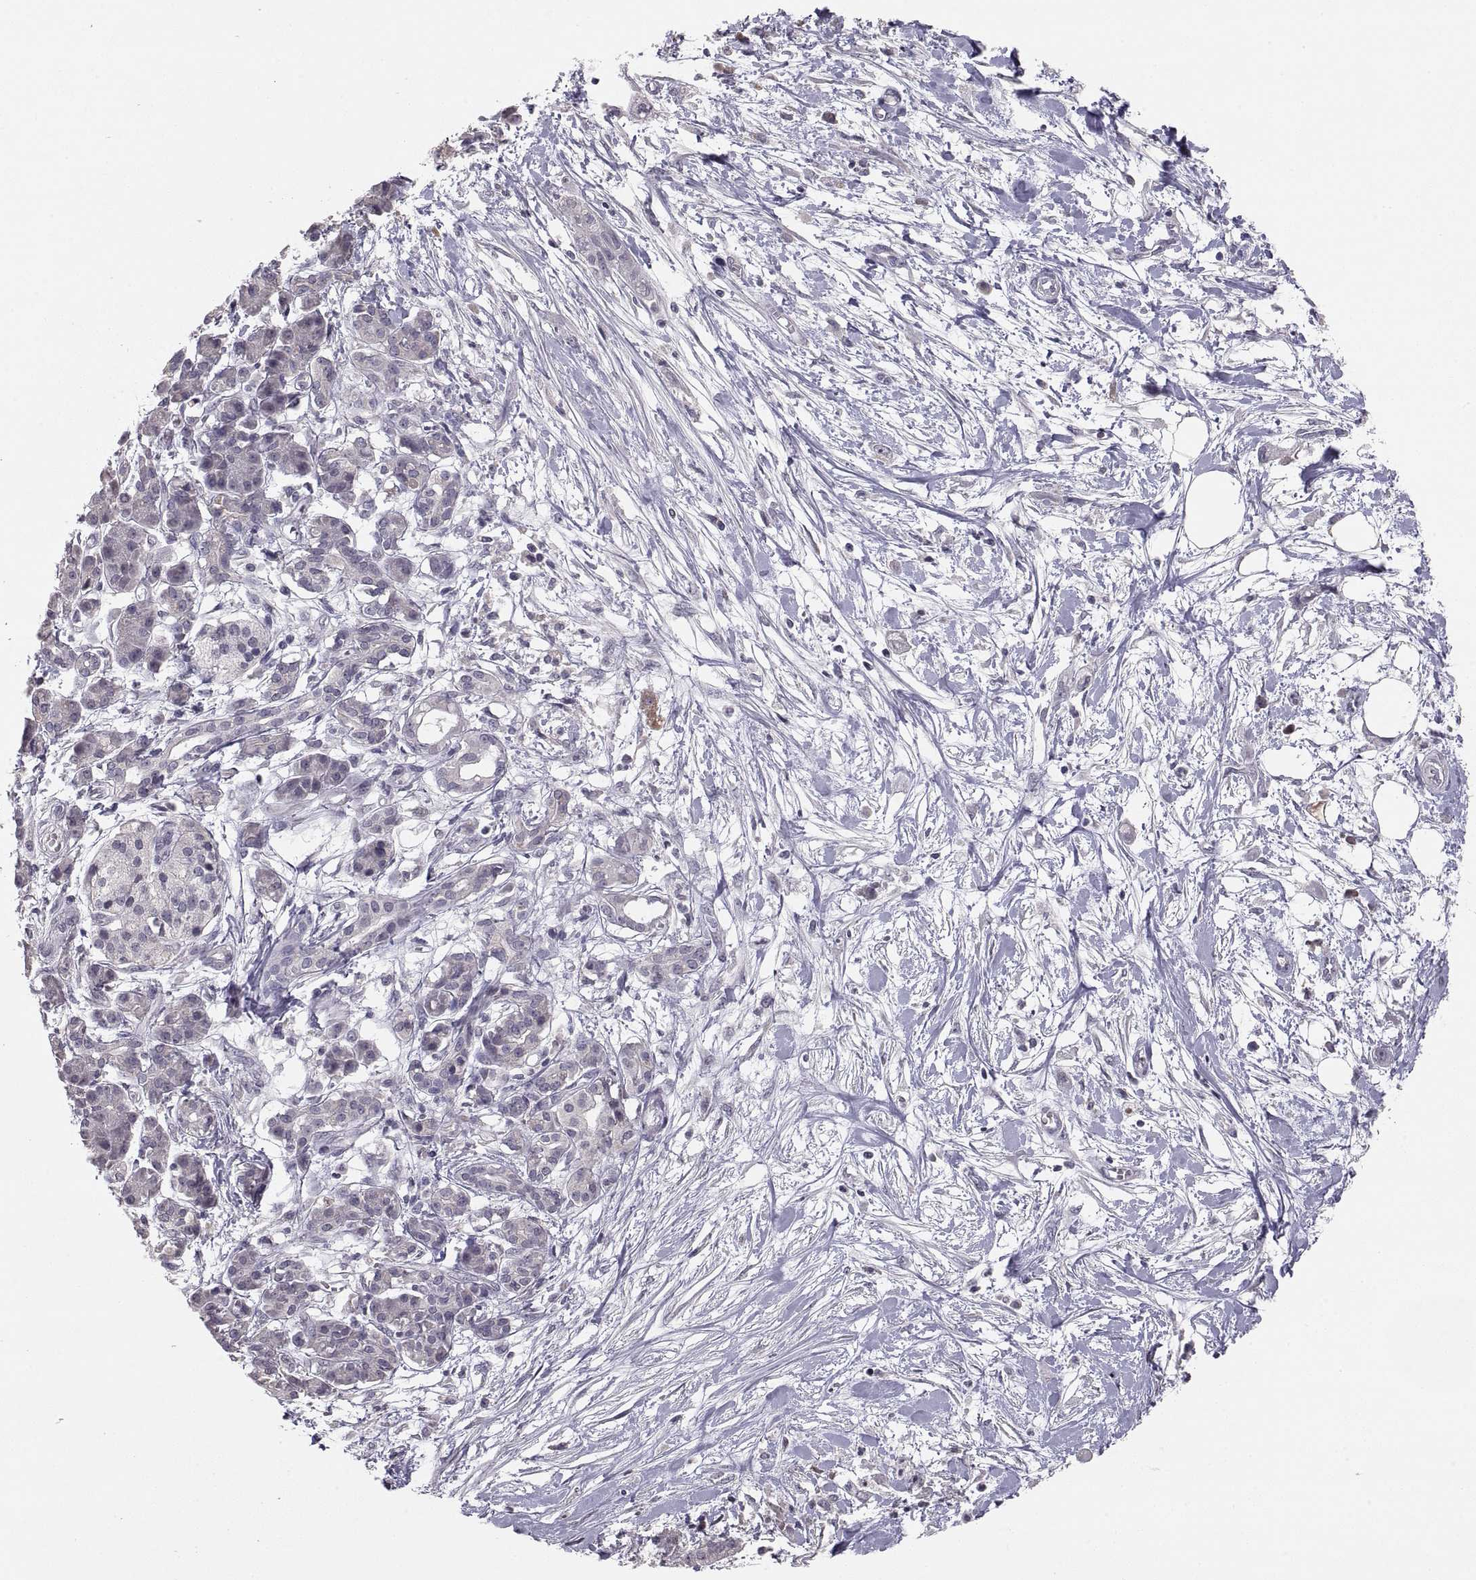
{"staining": {"intensity": "negative", "quantity": "none", "location": "none"}, "tissue": "pancreatic cancer", "cell_type": "Tumor cells", "image_type": "cancer", "snomed": [{"axis": "morphology", "description": "Normal tissue, NOS"}, {"axis": "morphology", "description": "Adenocarcinoma, NOS"}, {"axis": "topography", "description": "Lymph node"}, {"axis": "topography", "description": "Pancreas"}], "caption": "IHC micrograph of human pancreatic cancer (adenocarcinoma) stained for a protein (brown), which demonstrates no staining in tumor cells. The staining is performed using DAB brown chromogen with nuclei counter-stained in using hematoxylin.", "gene": "PAX2", "patient": {"sex": "female", "age": 58}}